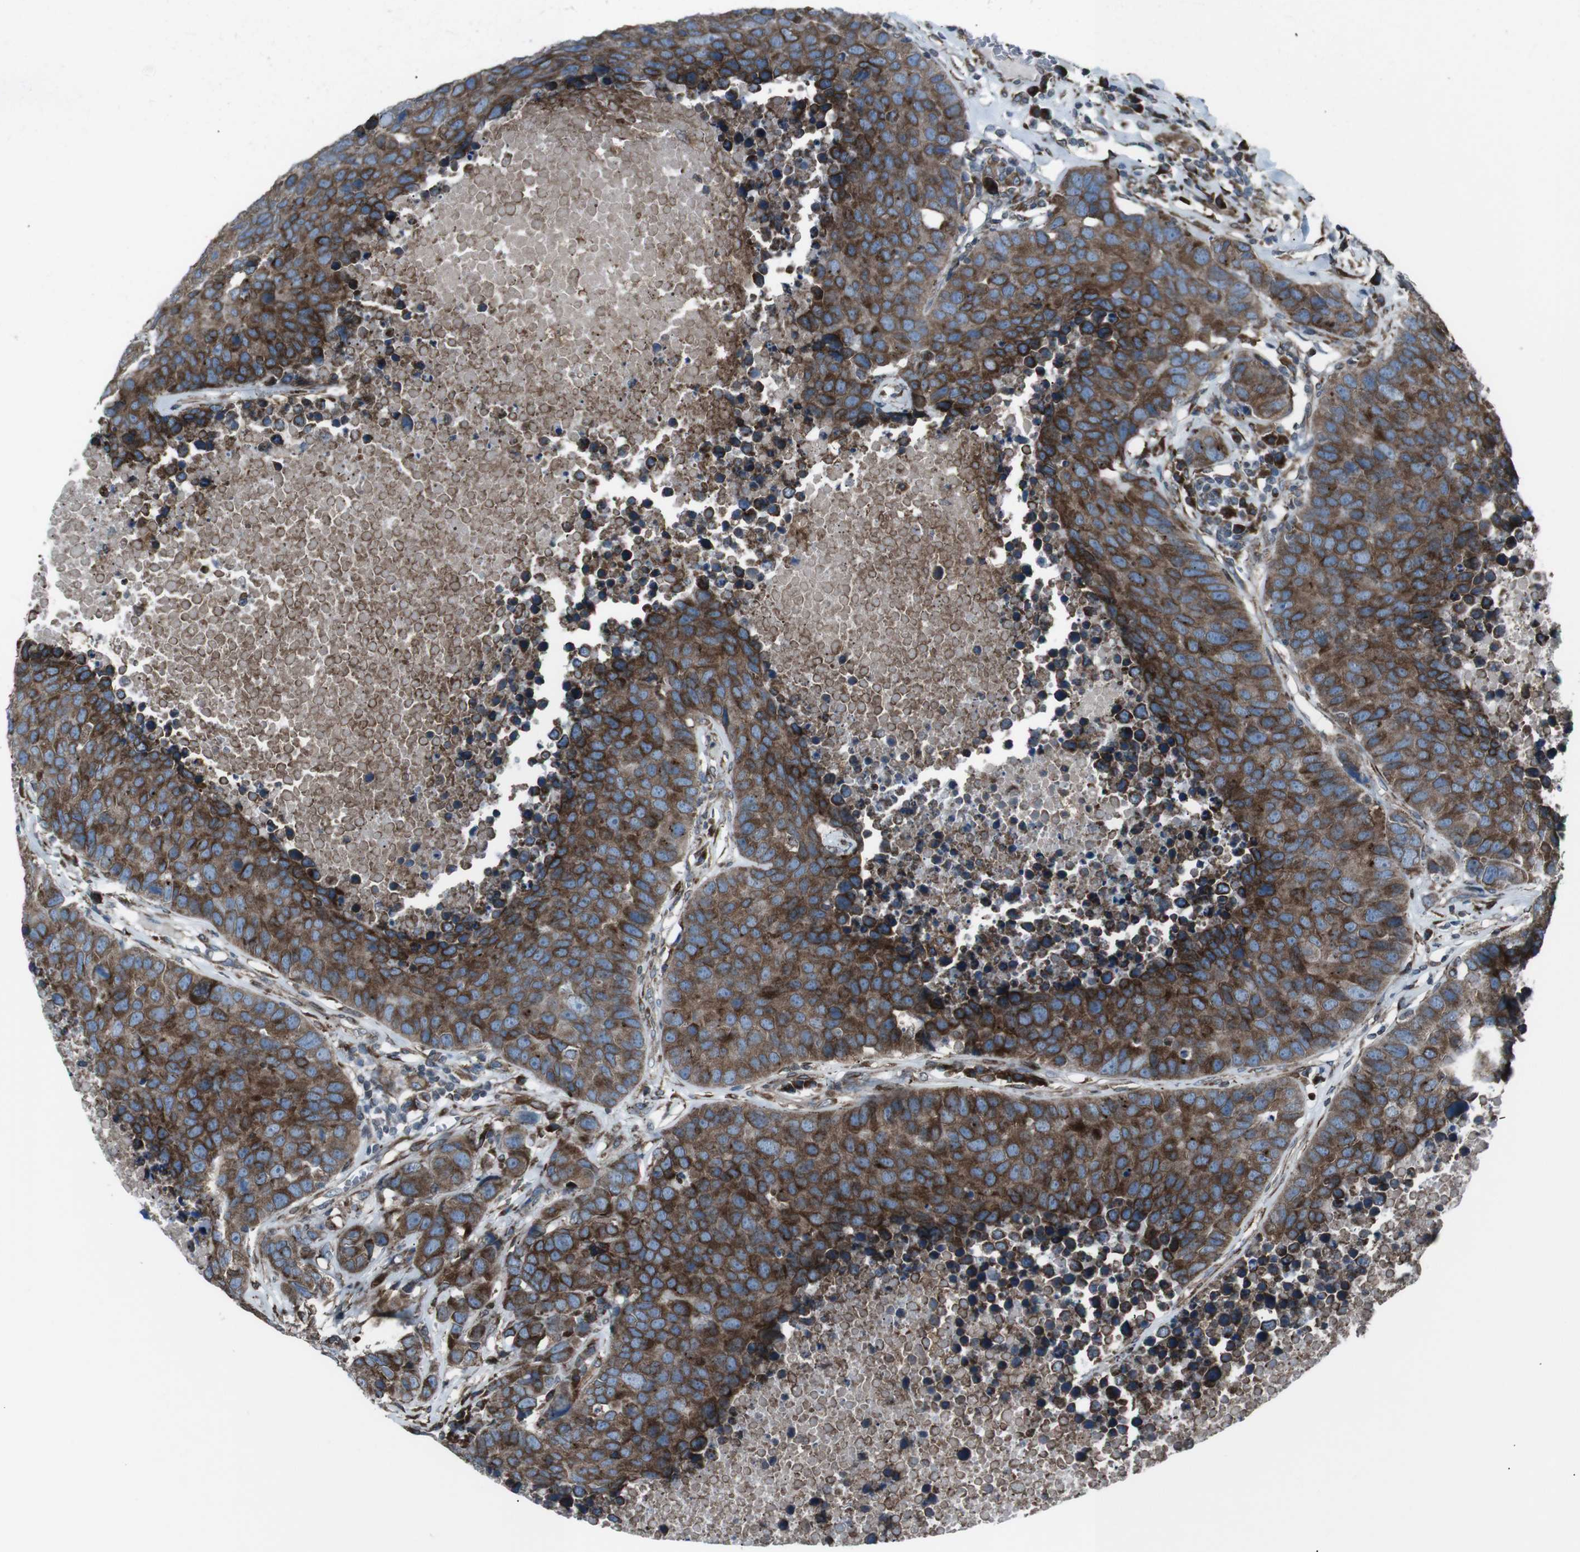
{"staining": {"intensity": "strong", "quantity": "25%-75%", "location": "cytoplasmic/membranous"}, "tissue": "carcinoid", "cell_type": "Tumor cells", "image_type": "cancer", "snomed": [{"axis": "morphology", "description": "Carcinoid, malignant, NOS"}, {"axis": "topography", "description": "Lung"}], "caption": "Carcinoid was stained to show a protein in brown. There is high levels of strong cytoplasmic/membranous positivity in approximately 25%-75% of tumor cells.", "gene": "LNPK", "patient": {"sex": "male", "age": 60}}